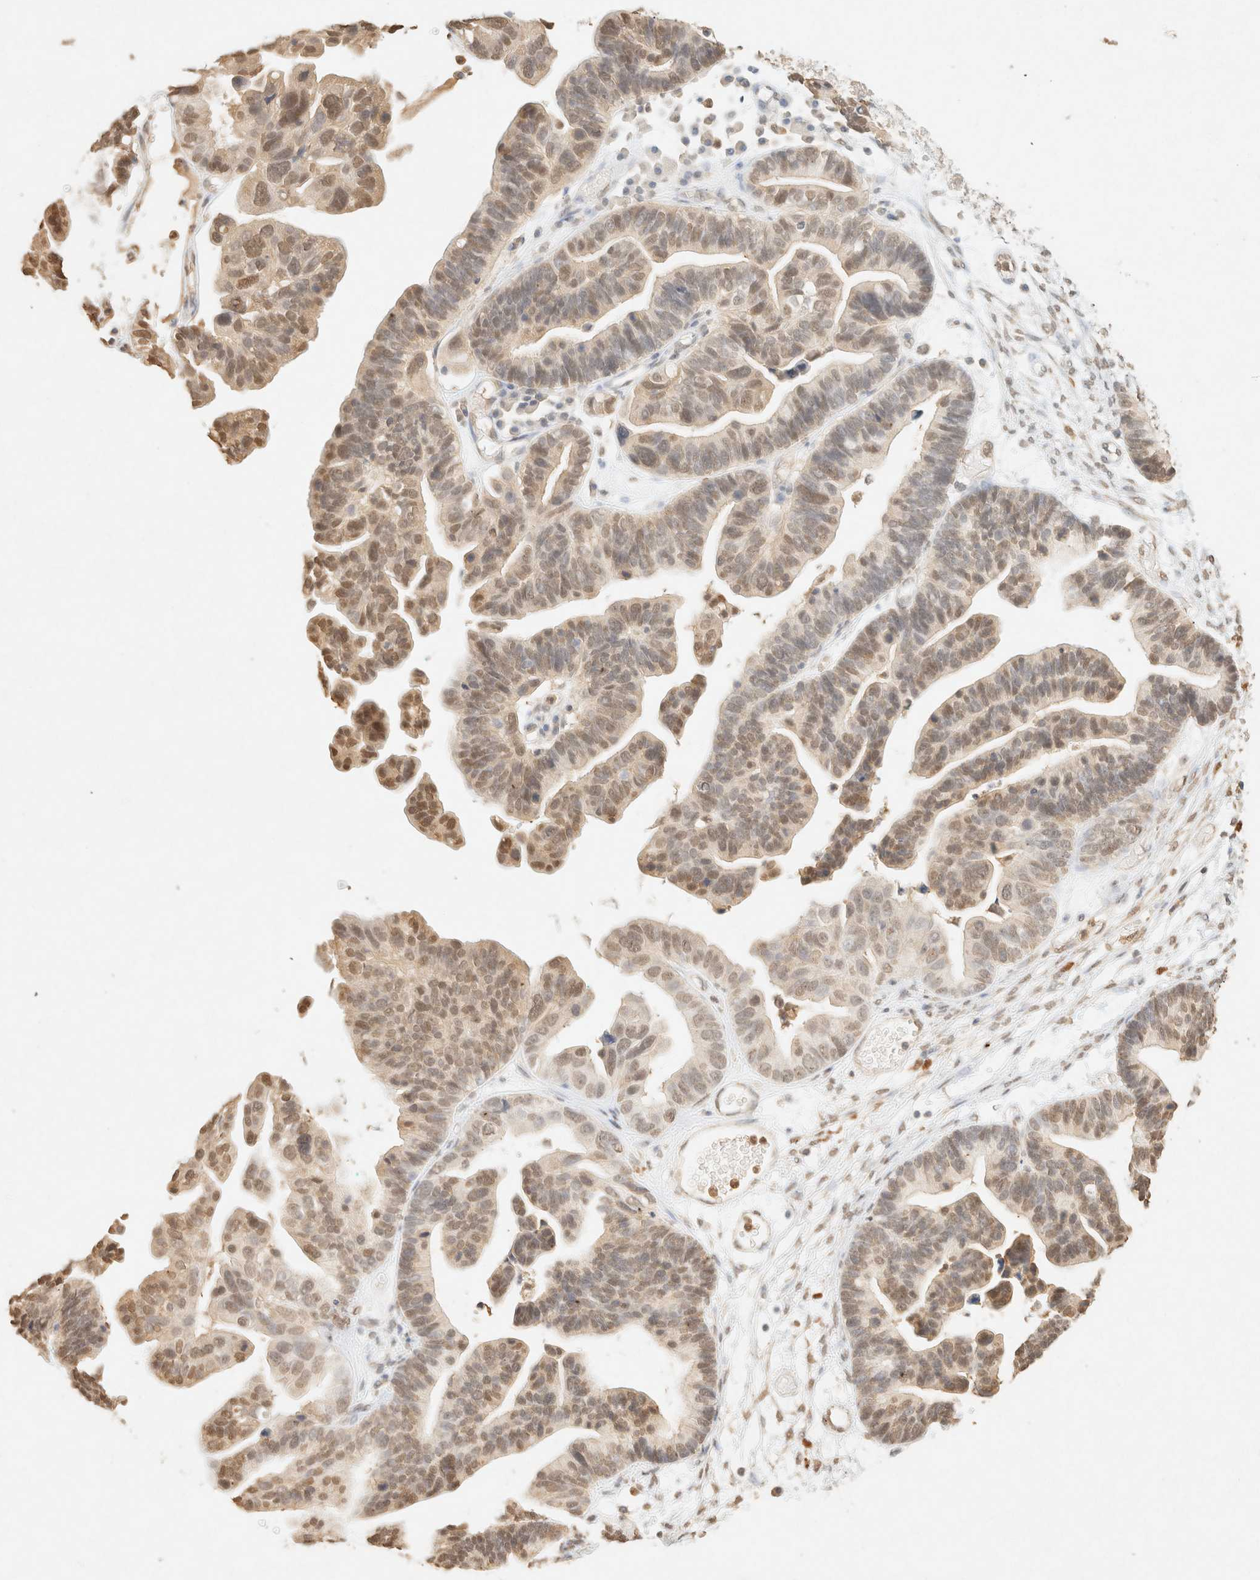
{"staining": {"intensity": "moderate", "quantity": ">75%", "location": "nuclear"}, "tissue": "ovarian cancer", "cell_type": "Tumor cells", "image_type": "cancer", "snomed": [{"axis": "morphology", "description": "Cystadenocarcinoma, serous, NOS"}, {"axis": "topography", "description": "Ovary"}], "caption": "Immunohistochemical staining of ovarian serous cystadenocarcinoma shows medium levels of moderate nuclear protein staining in about >75% of tumor cells. (DAB IHC with brightfield microscopy, high magnification).", "gene": "S100A13", "patient": {"sex": "female", "age": 56}}